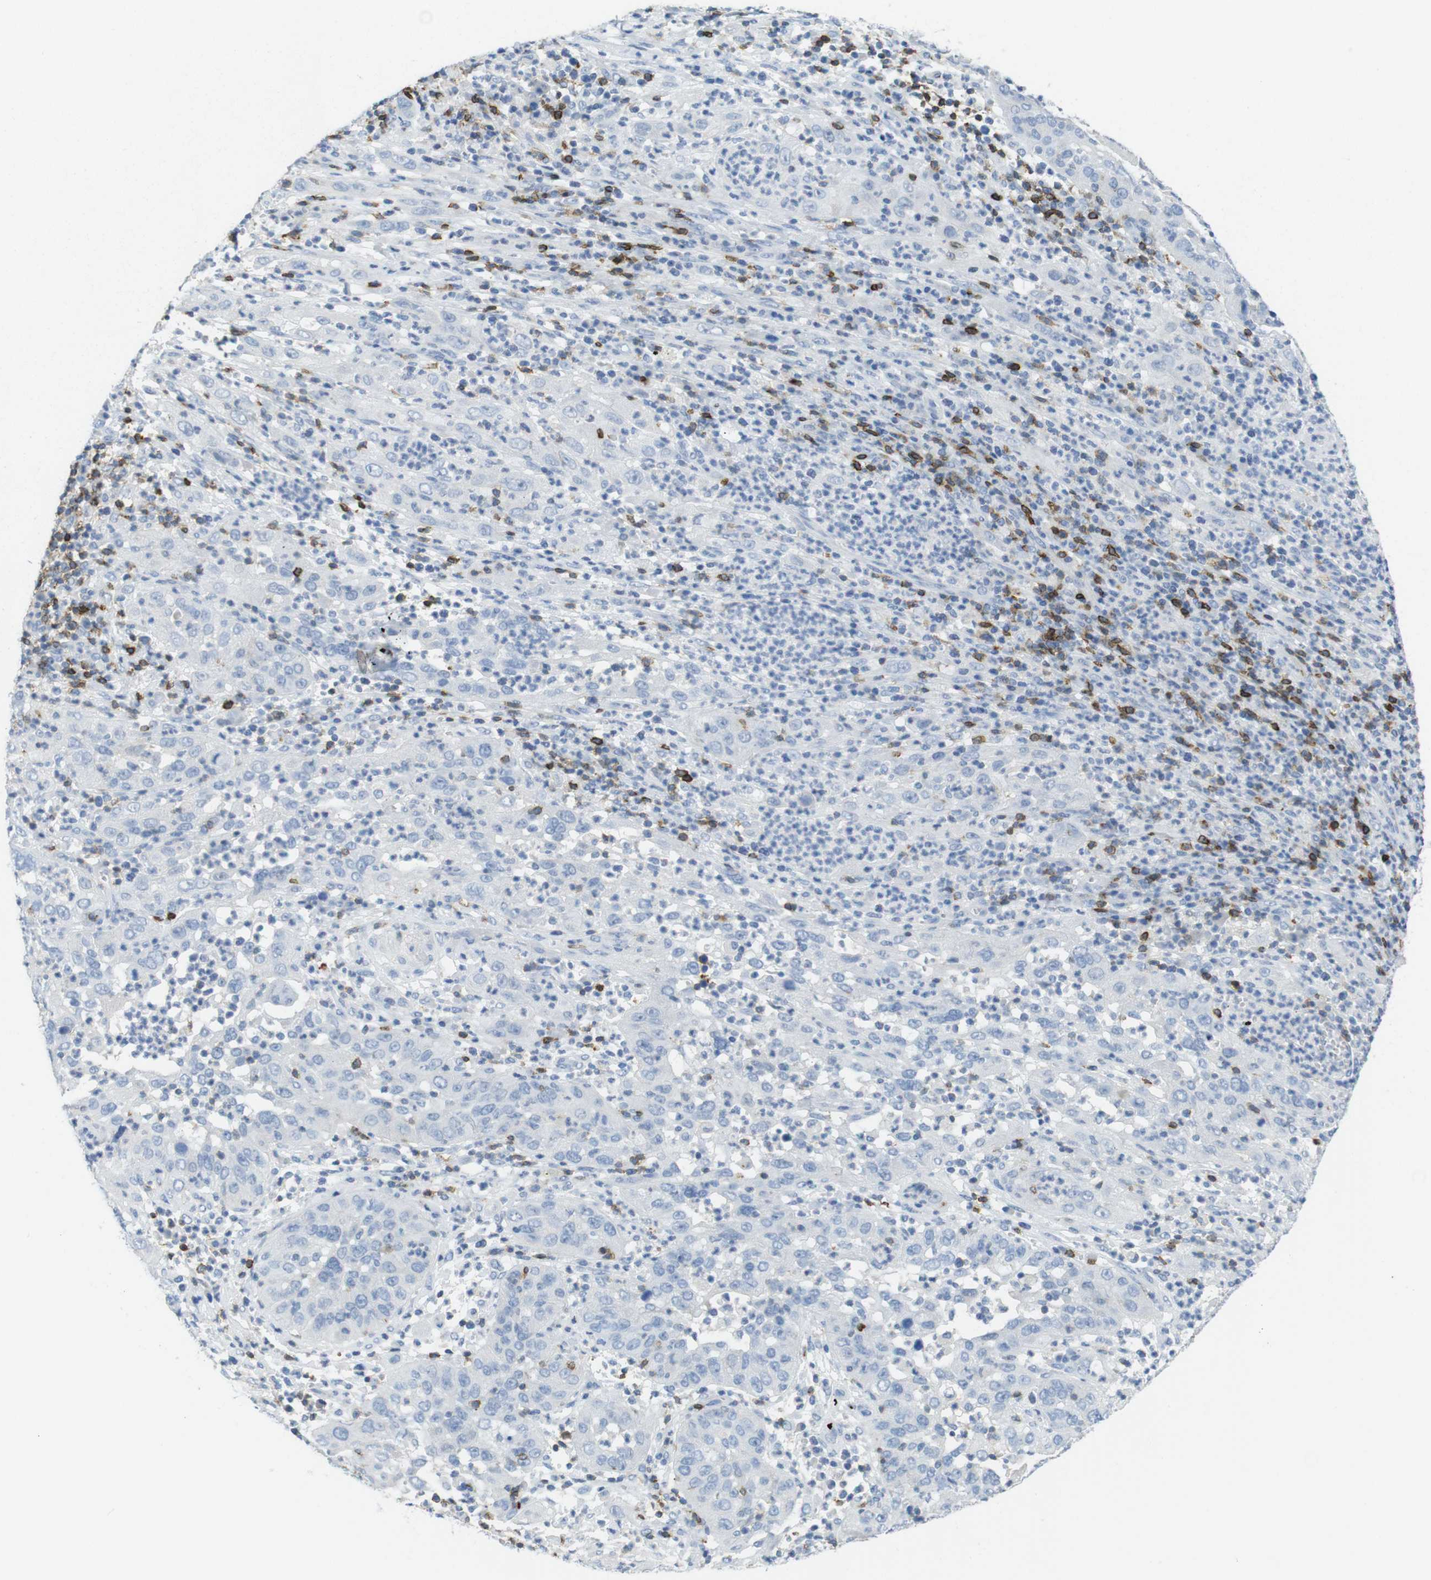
{"staining": {"intensity": "negative", "quantity": "none", "location": "none"}, "tissue": "cervical cancer", "cell_type": "Tumor cells", "image_type": "cancer", "snomed": [{"axis": "morphology", "description": "Squamous cell carcinoma, NOS"}, {"axis": "topography", "description": "Cervix"}], "caption": "IHC of cervical squamous cell carcinoma shows no positivity in tumor cells. (Immunohistochemistry, brightfield microscopy, high magnification).", "gene": "CD5", "patient": {"sex": "female", "age": 32}}